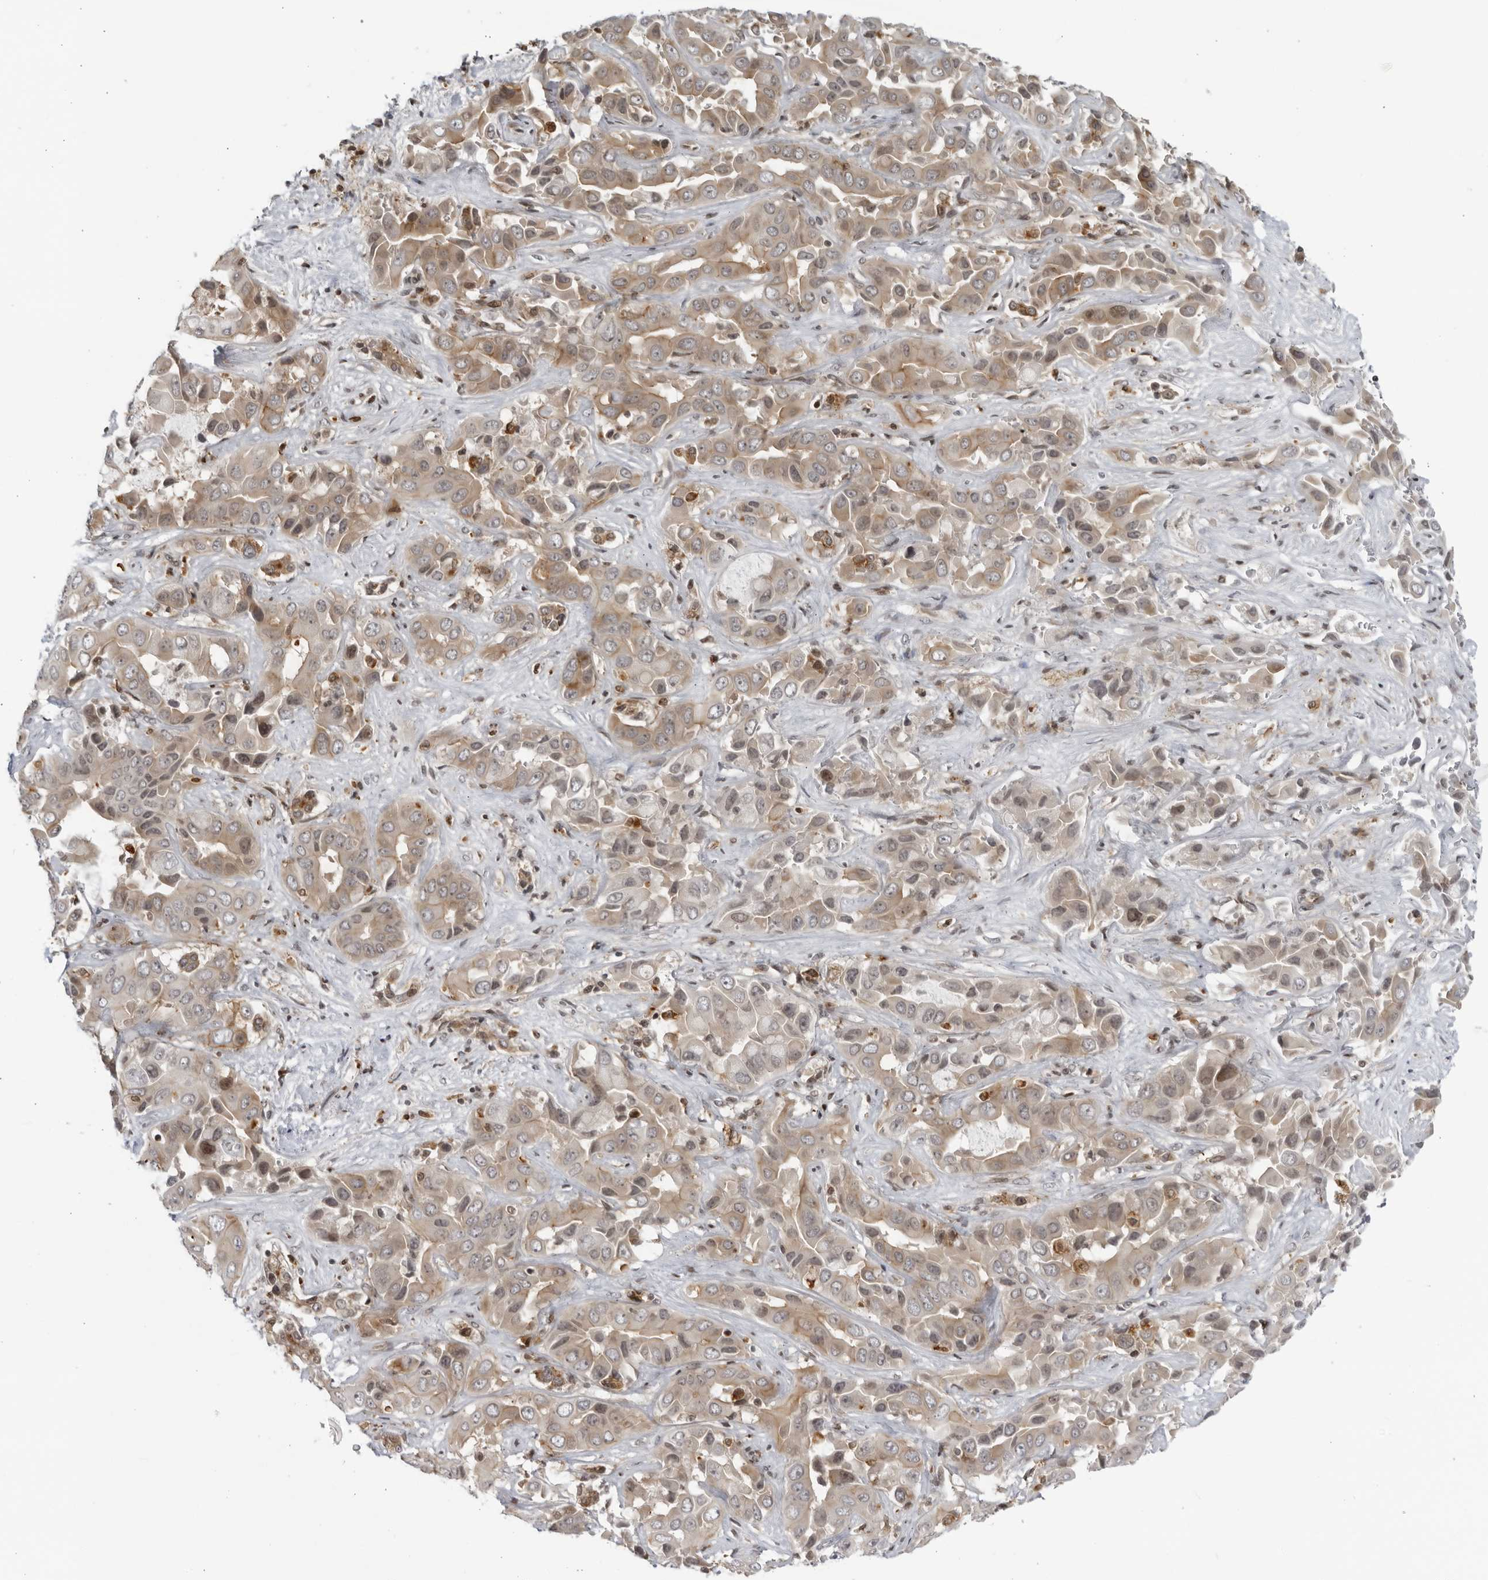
{"staining": {"intensity": "weak", "quantity": "25%-75%", "location": "cytoplasmic/membranous"}, "tissue": "liver cancer", "cell_type": "Tumor cells", "image_type": "cancer", "snomed": [{"axis": "morphology", "description": "Cholangiocarcinoma"}, {"axis": "topography", "description": "Liver"}], "caption": "Liver cancer tissue displays weak cytoplasmic/membranous staining in approximately 25%-75% of tumor cells, visualized by immunohistochemistry. (DAB (3,3'-diaminobenzidine) IHC with brightfield microscopy, high magnification).", "gene": "DTL", "patient": {"sex": "female", "age": 52}}